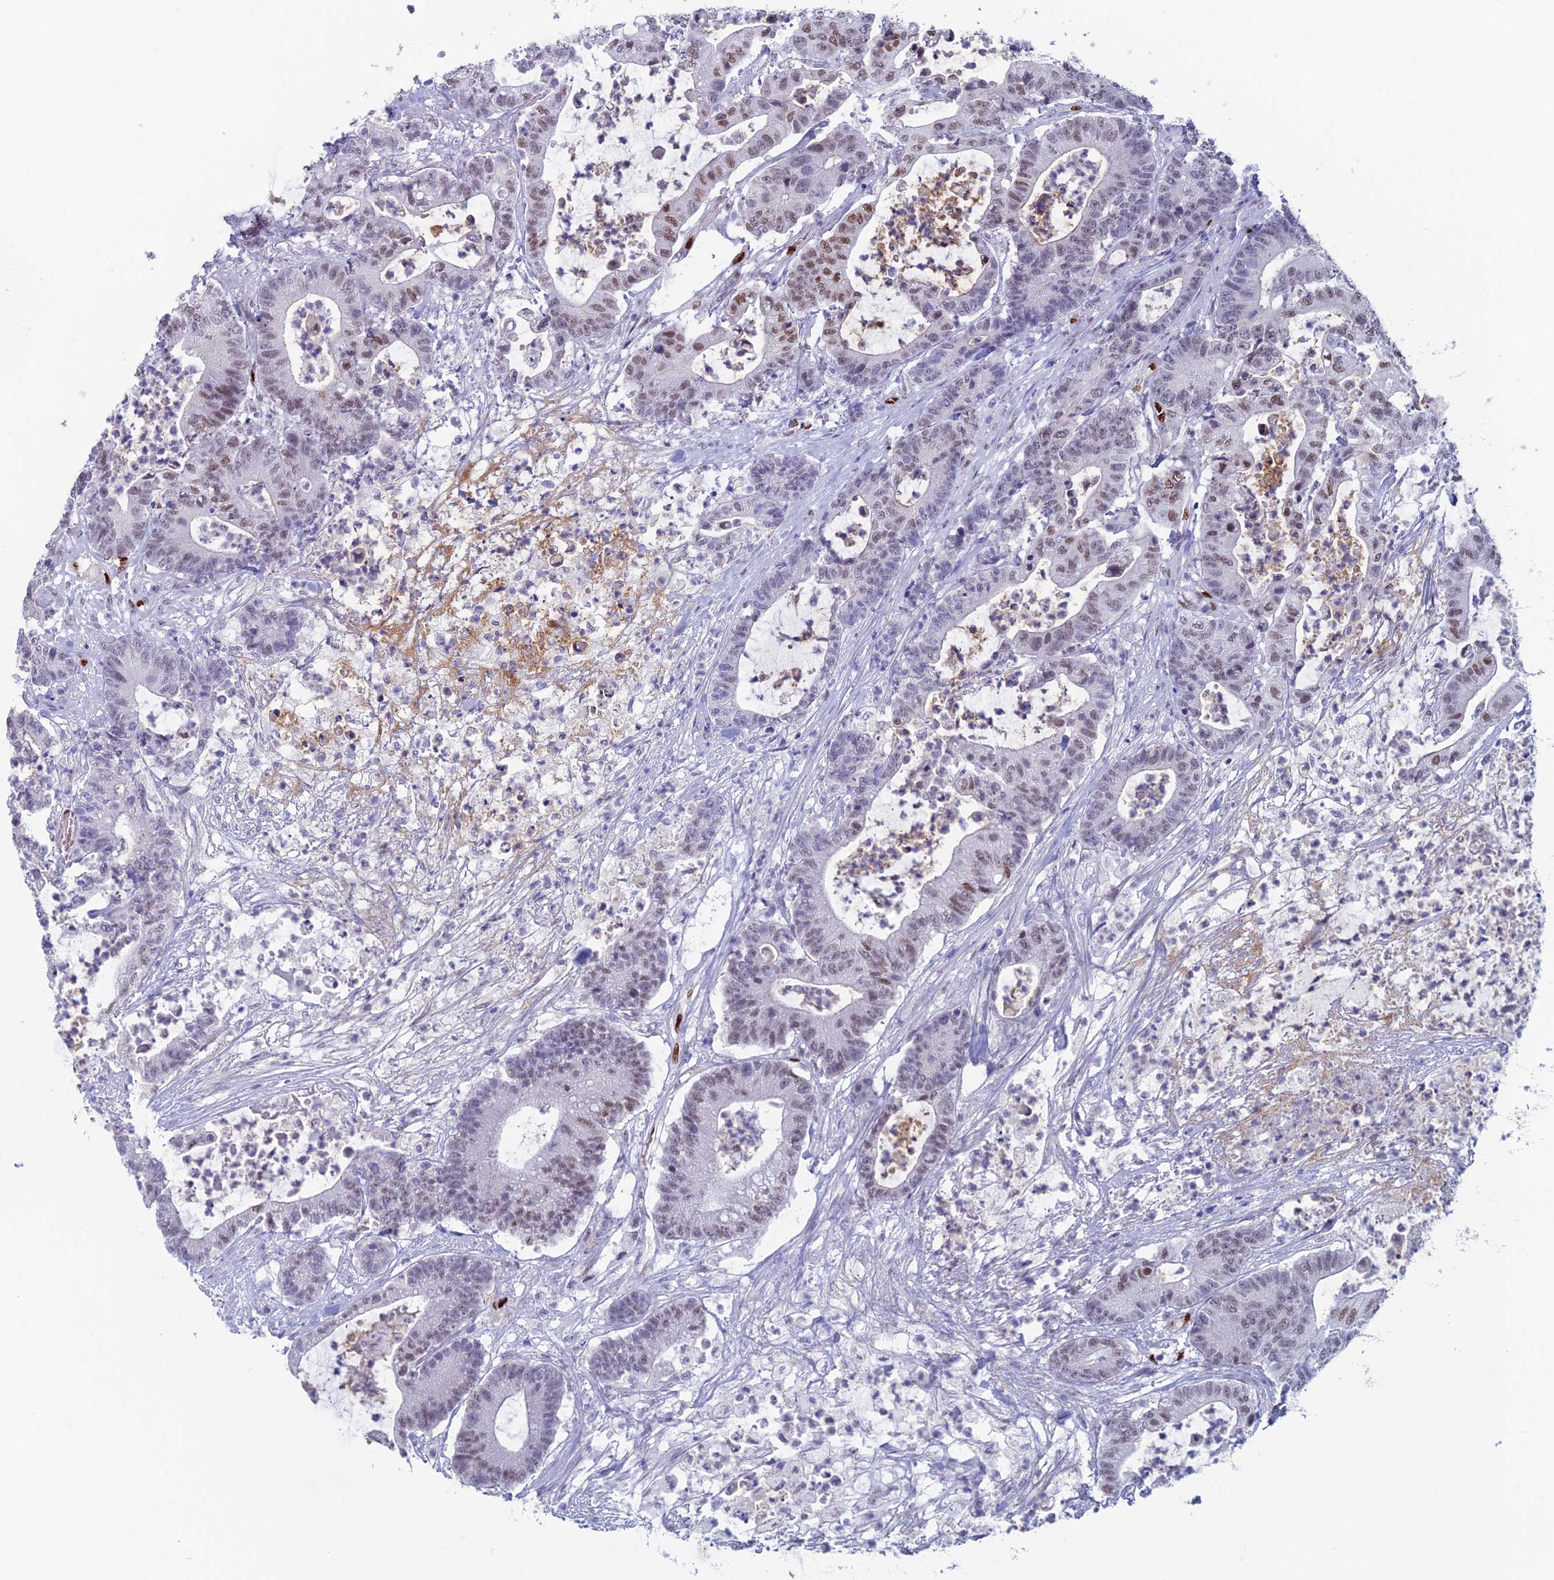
{"staining": {"intensity": "moderate", "quantity": "25%-75%", "location": "nuclear"}, "tissue": "colorectal cancer", "cell_type": "Tumor cells", "image_type": "cancer", "snomed": [{"axis": "morphology", "description": "Adenocarcinoma, NOS"}, {"axis": "topography", "description": "Colon"}], "caption": "A high-resolution histopathology image shows immunohistochemistry staining of colorectal cancer (adenocarcinoma), which demonstrates moderate nuclear staining in about 25%-75% of tumor cells. The staining was performed using DAB (3,3'-diaminobenzidine), with brown indicating positive protein expression. Nuclei are stained blue with hematoxylin.", "gene": "NOL4L", "patient": {"sex": "female", "age": 84}}